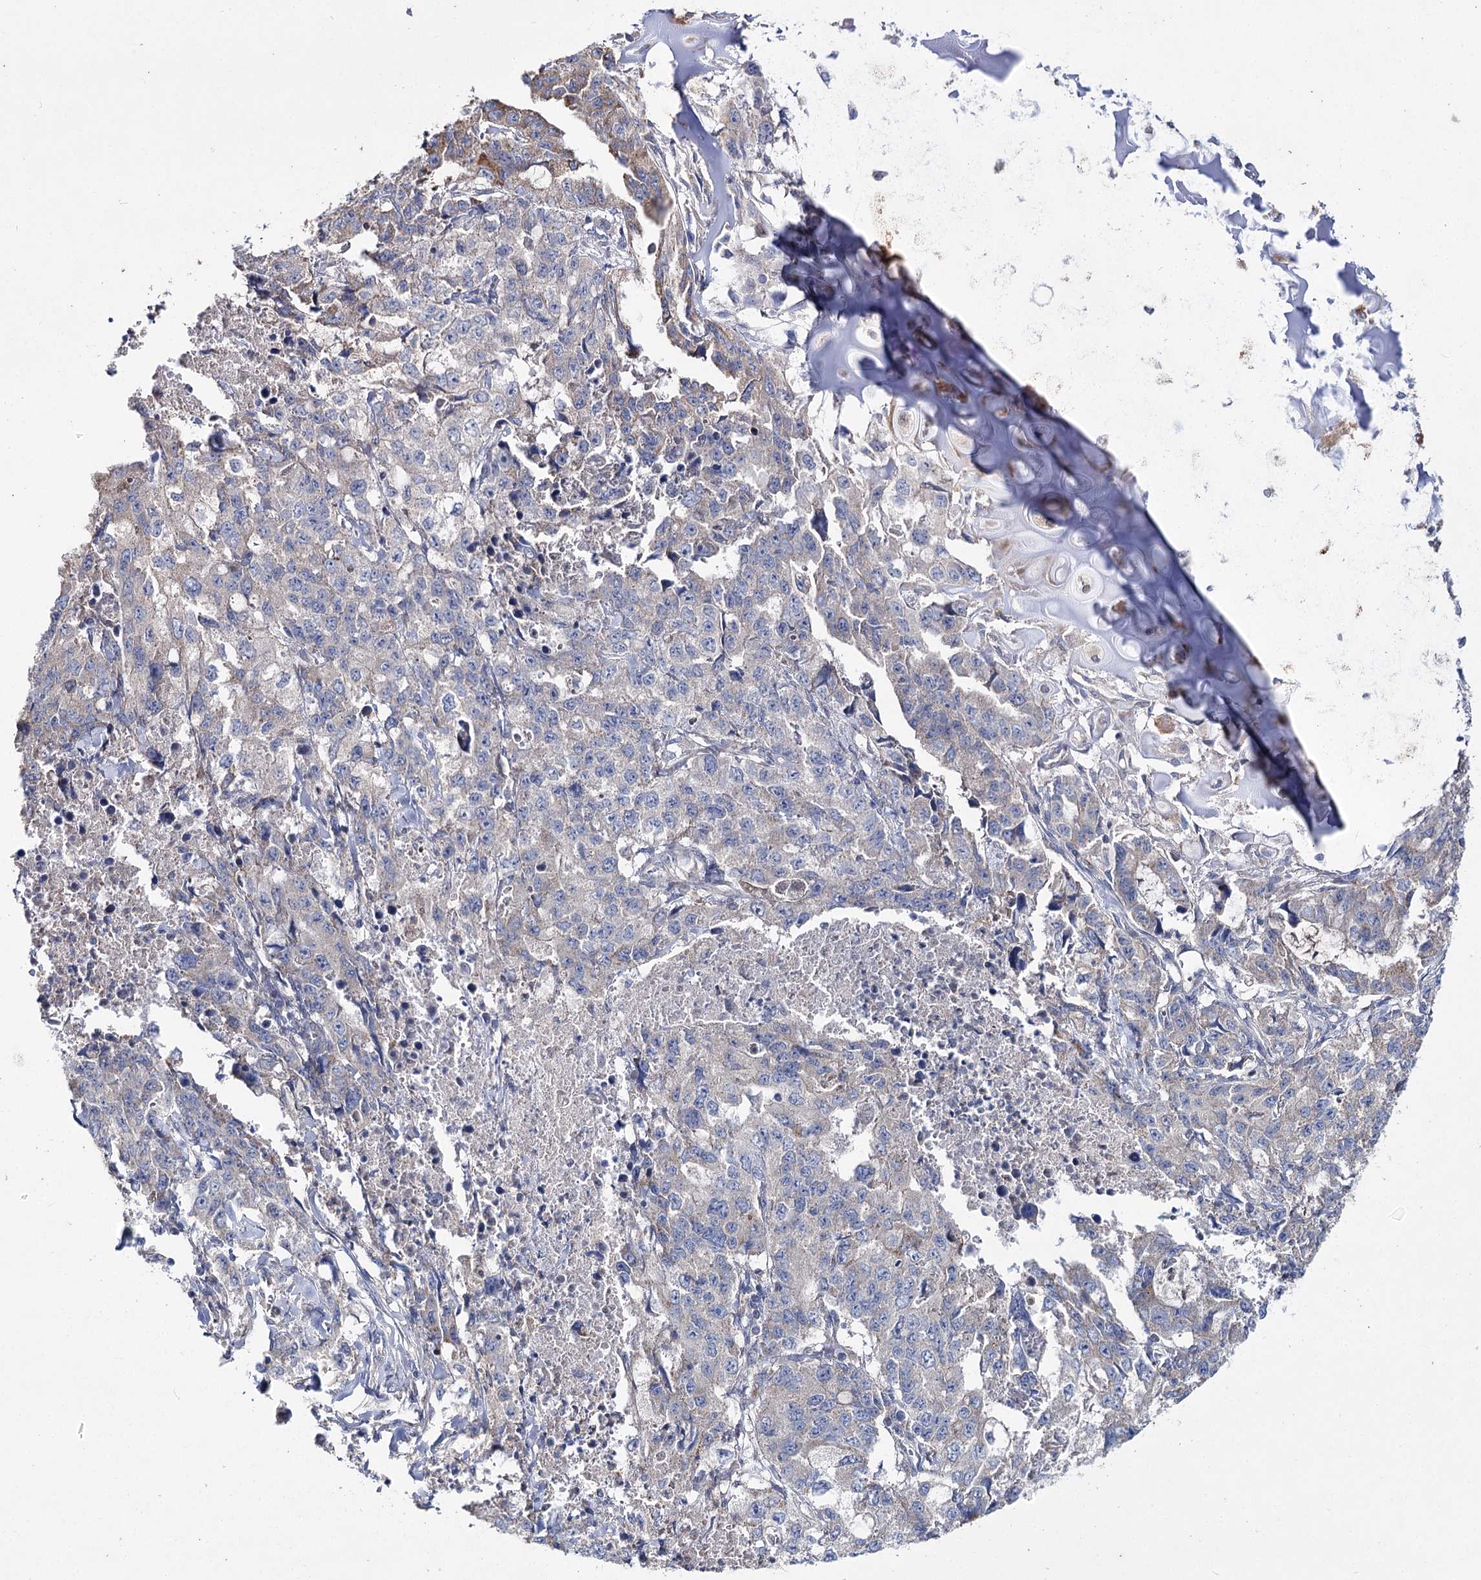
{"staining": {"intensity": "negative", "quantity": "none", "location": "none"}, "tissue": "lung cancer", "cell_type": "Tumor cells", "image_type": "cancer", "snomed": [{"axis": "morphology", "description": "Adenocarcinoma, NOS"}, {"axis": "topography", "description": "Lung"}], "caption": "Adenocarcinoma (lung) stained for a protein using IHC displays no expression tumor cells.", "gene": "AURKC", "patient": {"sex": "female", "age": 51}}